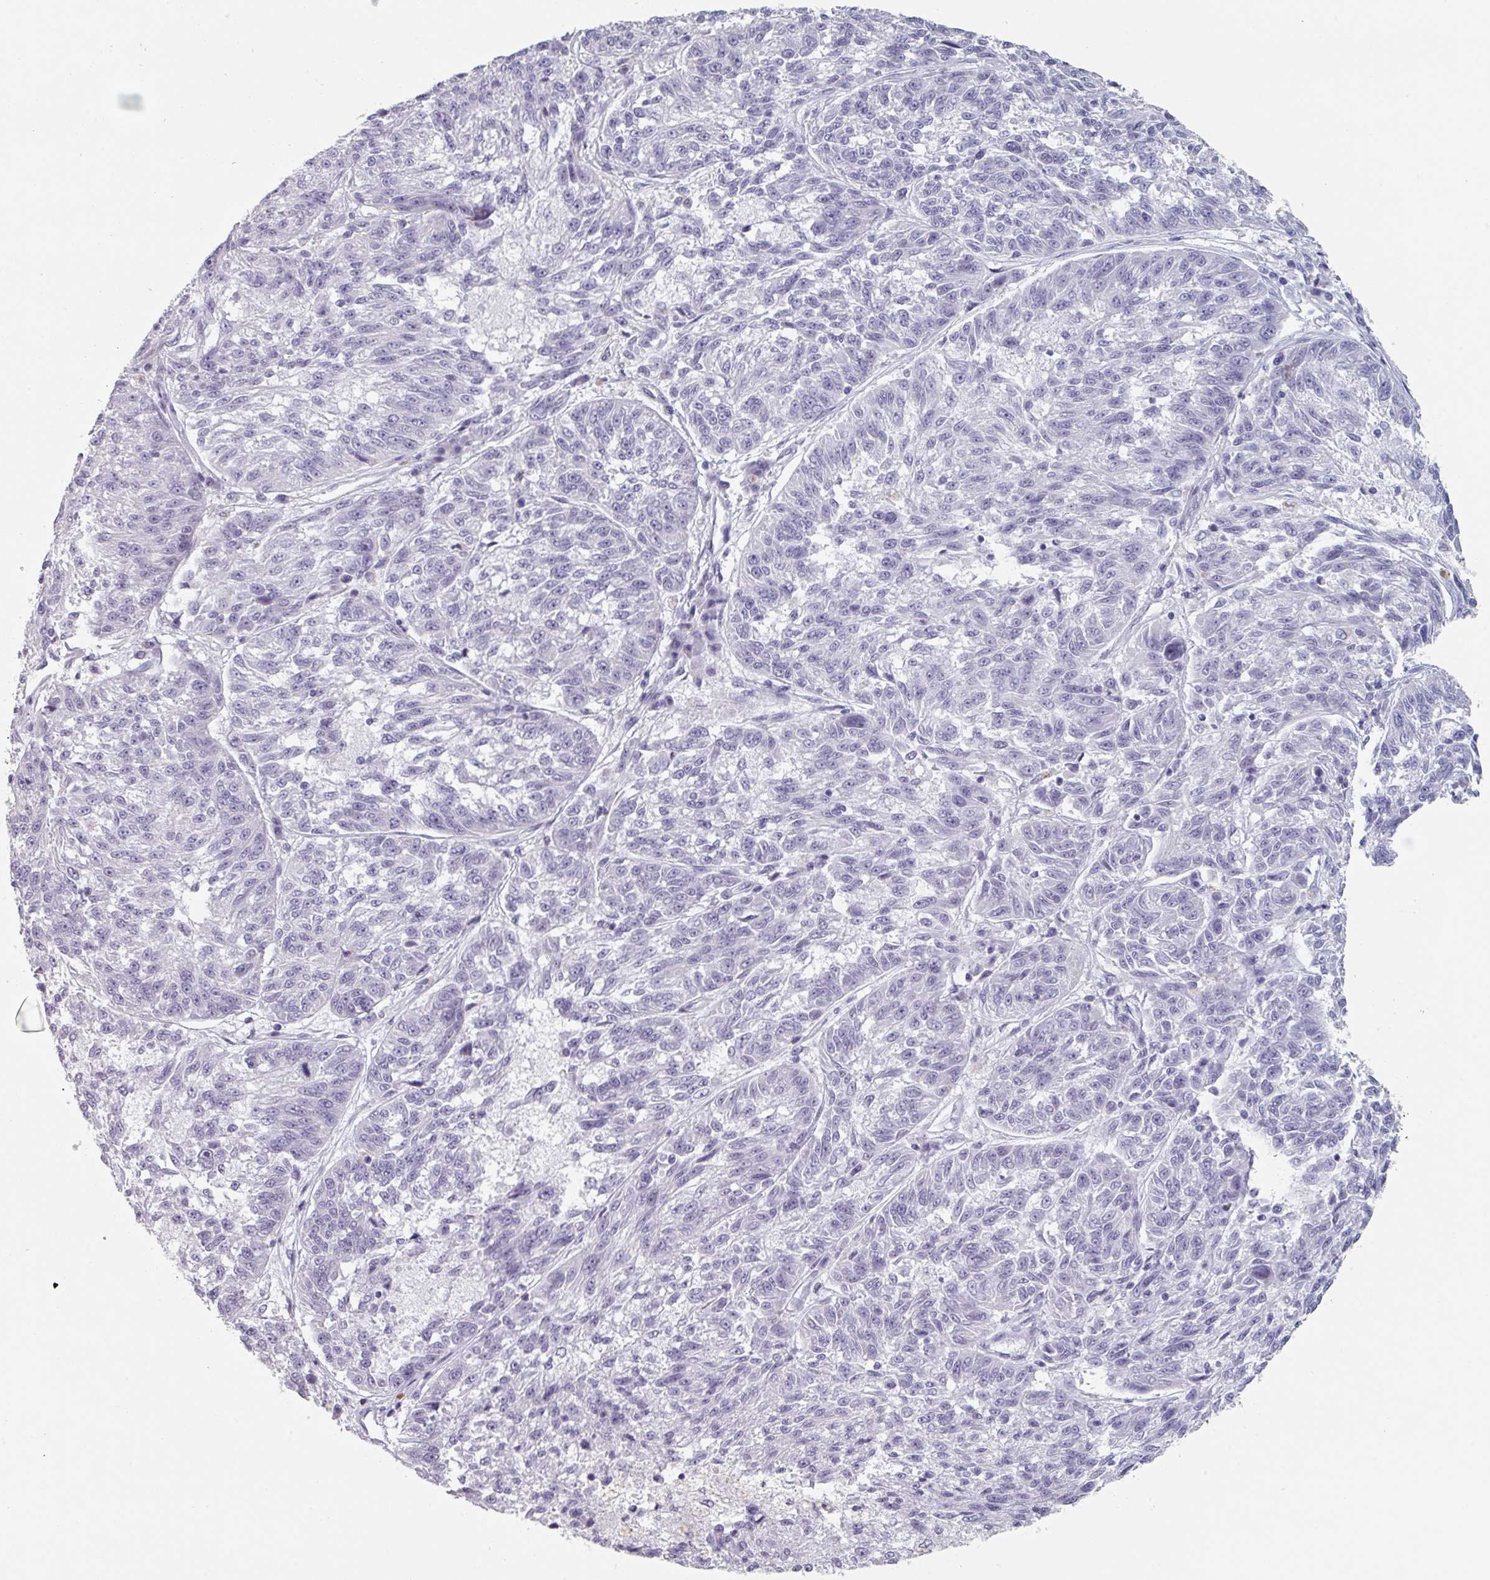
{"staining": {"intensity": "negative", "quantity": "none", "location": "none"}, "tissue": "melanoma", "cell_type": "Tumor cells", "image_type": "cancer", "snomed": [{"axis": "morphology", "description": "Malignant melanoma, NOS"}, {"axis": "topography", "description": "Skin"}], "caption": "The IHC histopathology image has no significant expression in tumor cells of malignant melanoma tissue. (Brightfield microscopy of DAB (3,3'-diaminobenzidine) IHC at high magnification).", "gene": "SLC35G2", "patient": {"sex": "male", "age": 53}}